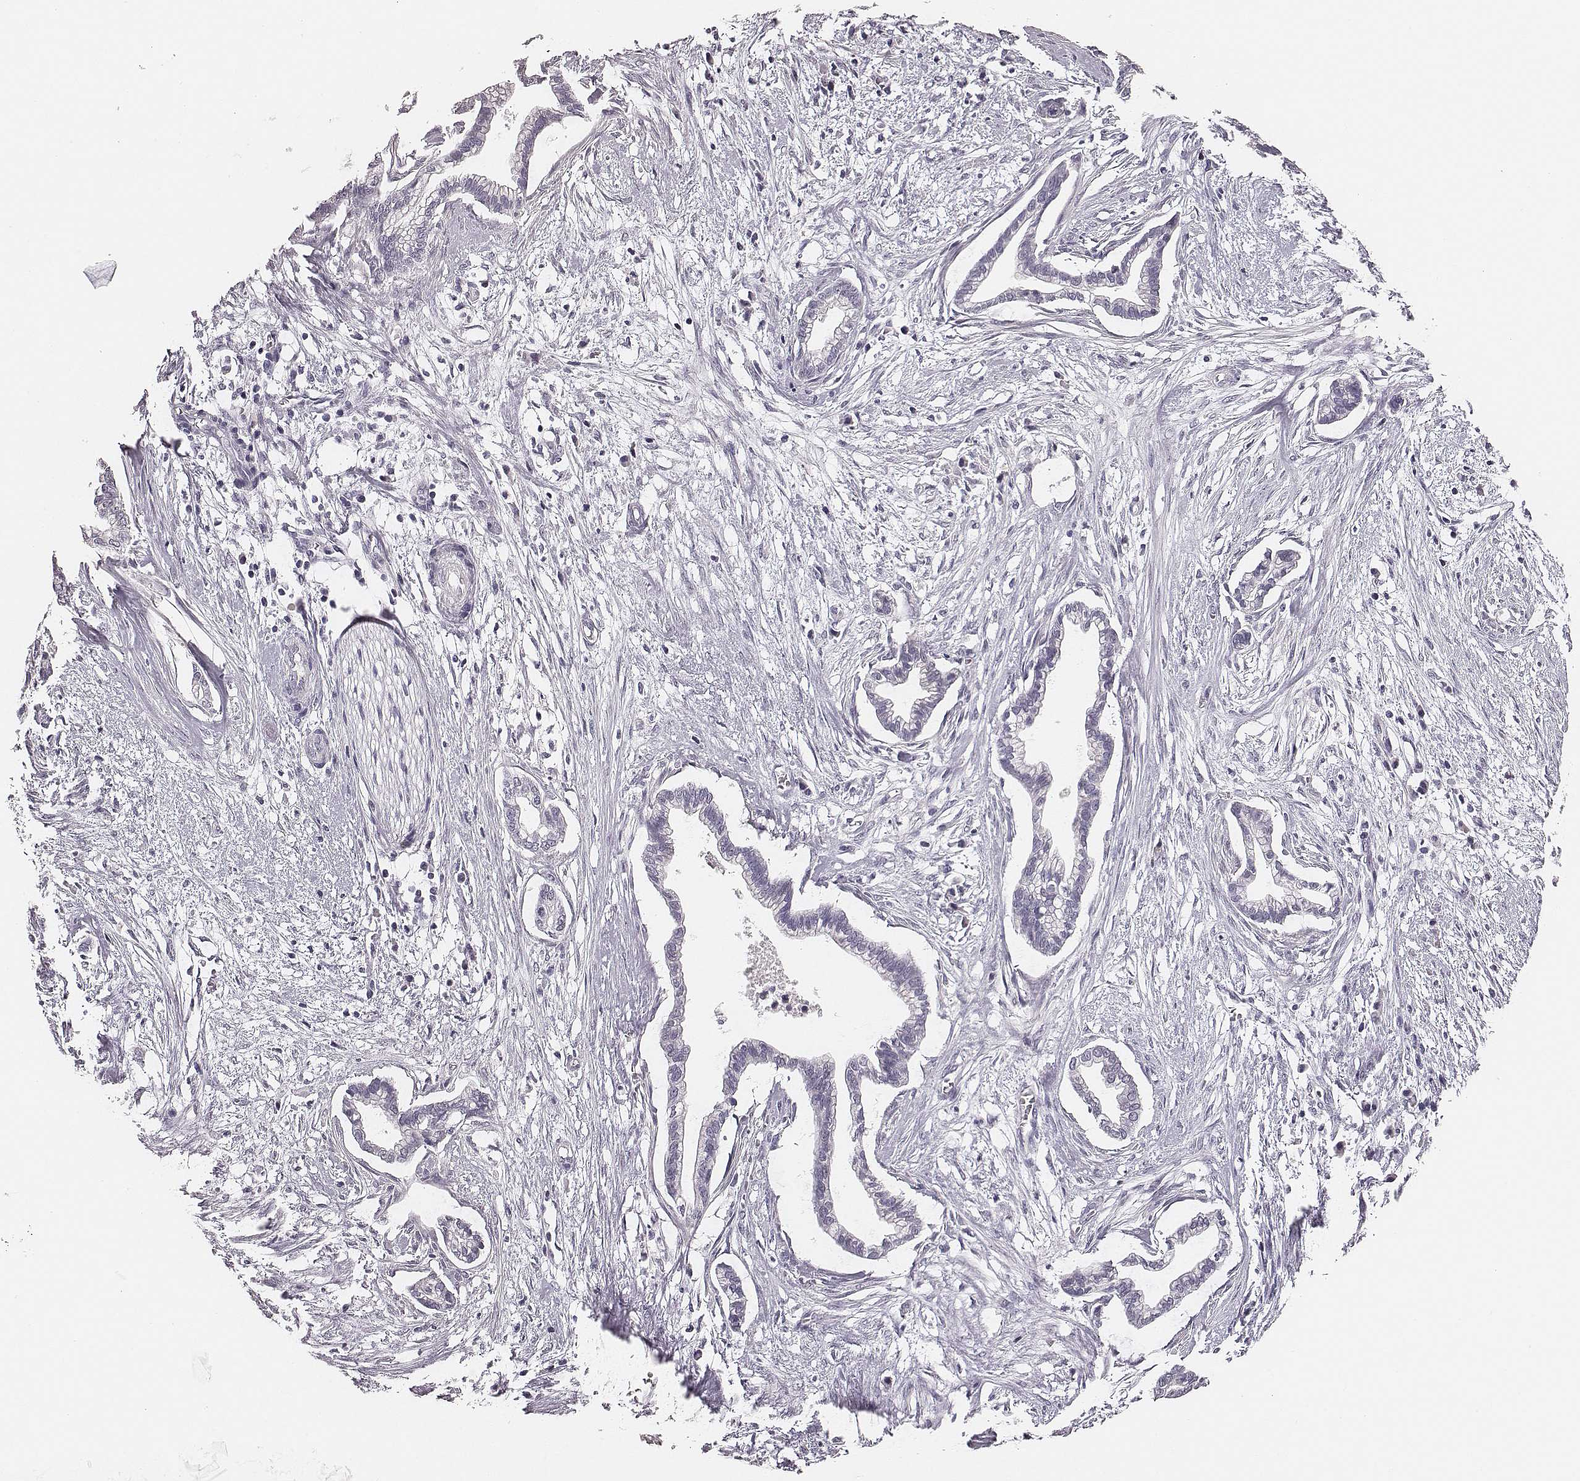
{"staining": {"intensity": "negative", "quantity": "none", "location": "none"}, "tissue": "cervical cancer", "cell_type": "Tumor cells", "image_type": "cancer", "snomed": [{"axis": "morphology", "description": "Adenocarcinoma, NOS"}, {"axis": "topography", "description": "Cervix"}], "caption": "Immunohistochemistry image of human cervical cancer (adenocarcinoma) stained for a protein (brown), which shows no staining in tumor cells.", "gene": "CSHL1", "patient": {"sex": "female", "age": 62}}